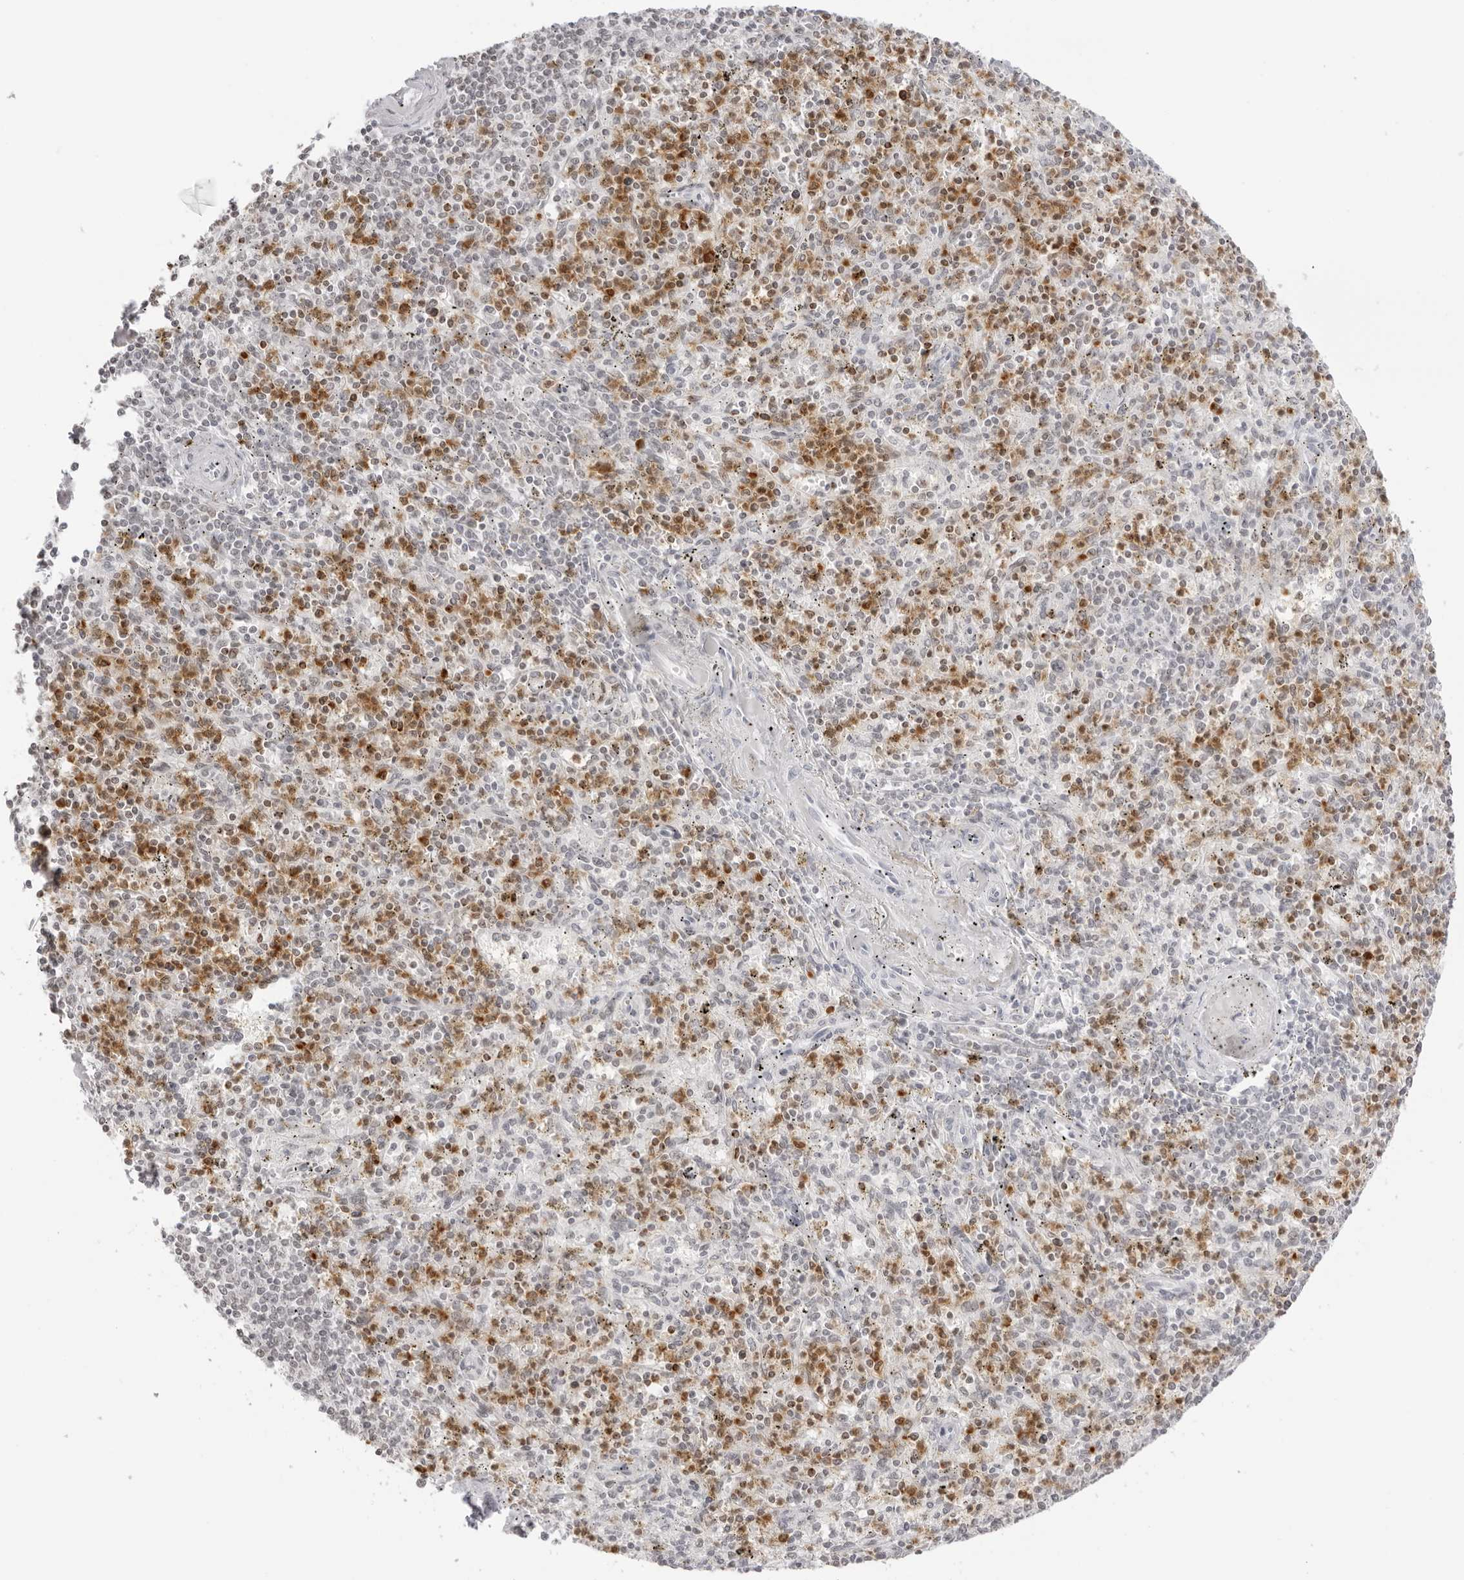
{"staining": {"intensity": "moderate", "quantity": "25%-75%", "location": "cytoplasmic/membranous,nuclear"}, "tissue": "spleen", "cell_type": "Cells in red pulp", "image_type": "normal", "snomed": [{"axis": "morphology", "description": "Normal tissue, NOS"}, {"axis": "topography", "description": "Spleen"}], "caption": "Immunohistochemical staining of benign human spleen reveals 25%-75% levels of moderate cytoplasmic/membranous,nuclear protein staining in about 25%-75% of cells in red pulp. The protein is shown in brown color, while the nuclei are stained blue.", "gene": "RNF146", "patient": {"sex": "male", "age": 72}}